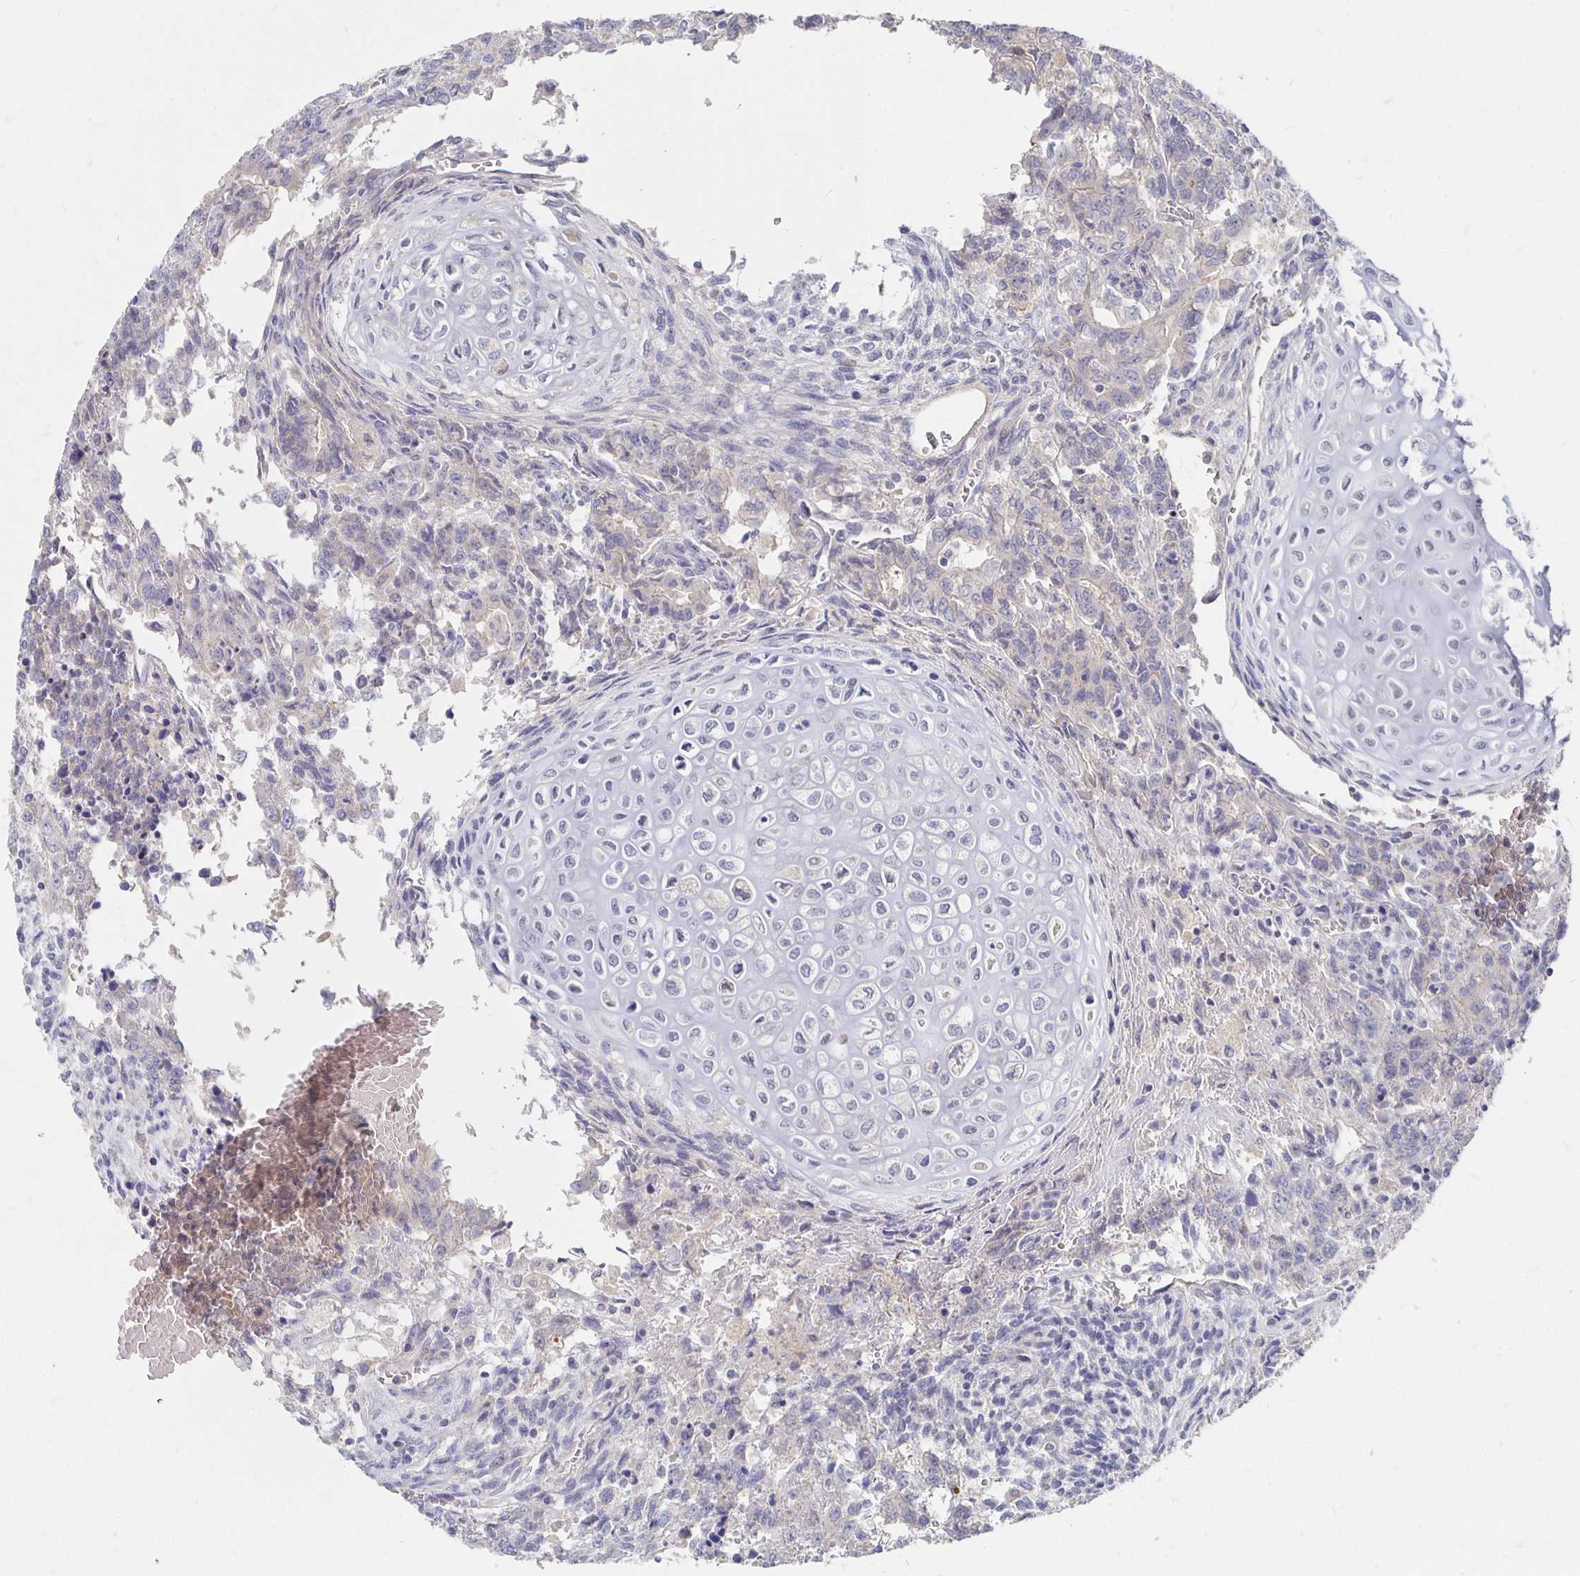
{"staining": {"intensity": "negative", "quantity": "none", "location": "none"}, "tissue": "testis cancer", "cell_type": "Tumor cells", "image_type": "cancer", "snomed": [{"axis": "morphology", "description": "Carcinoma, Embryonal, NOS"}, {"axis": "topography", "description": "Testis"}], "caption": "Tumor cells are negative for brown protein staining in testis cancer (embryonal carcinoma).", "gene": "FKRP", "patient": {"sex": "male", "age": 23}}